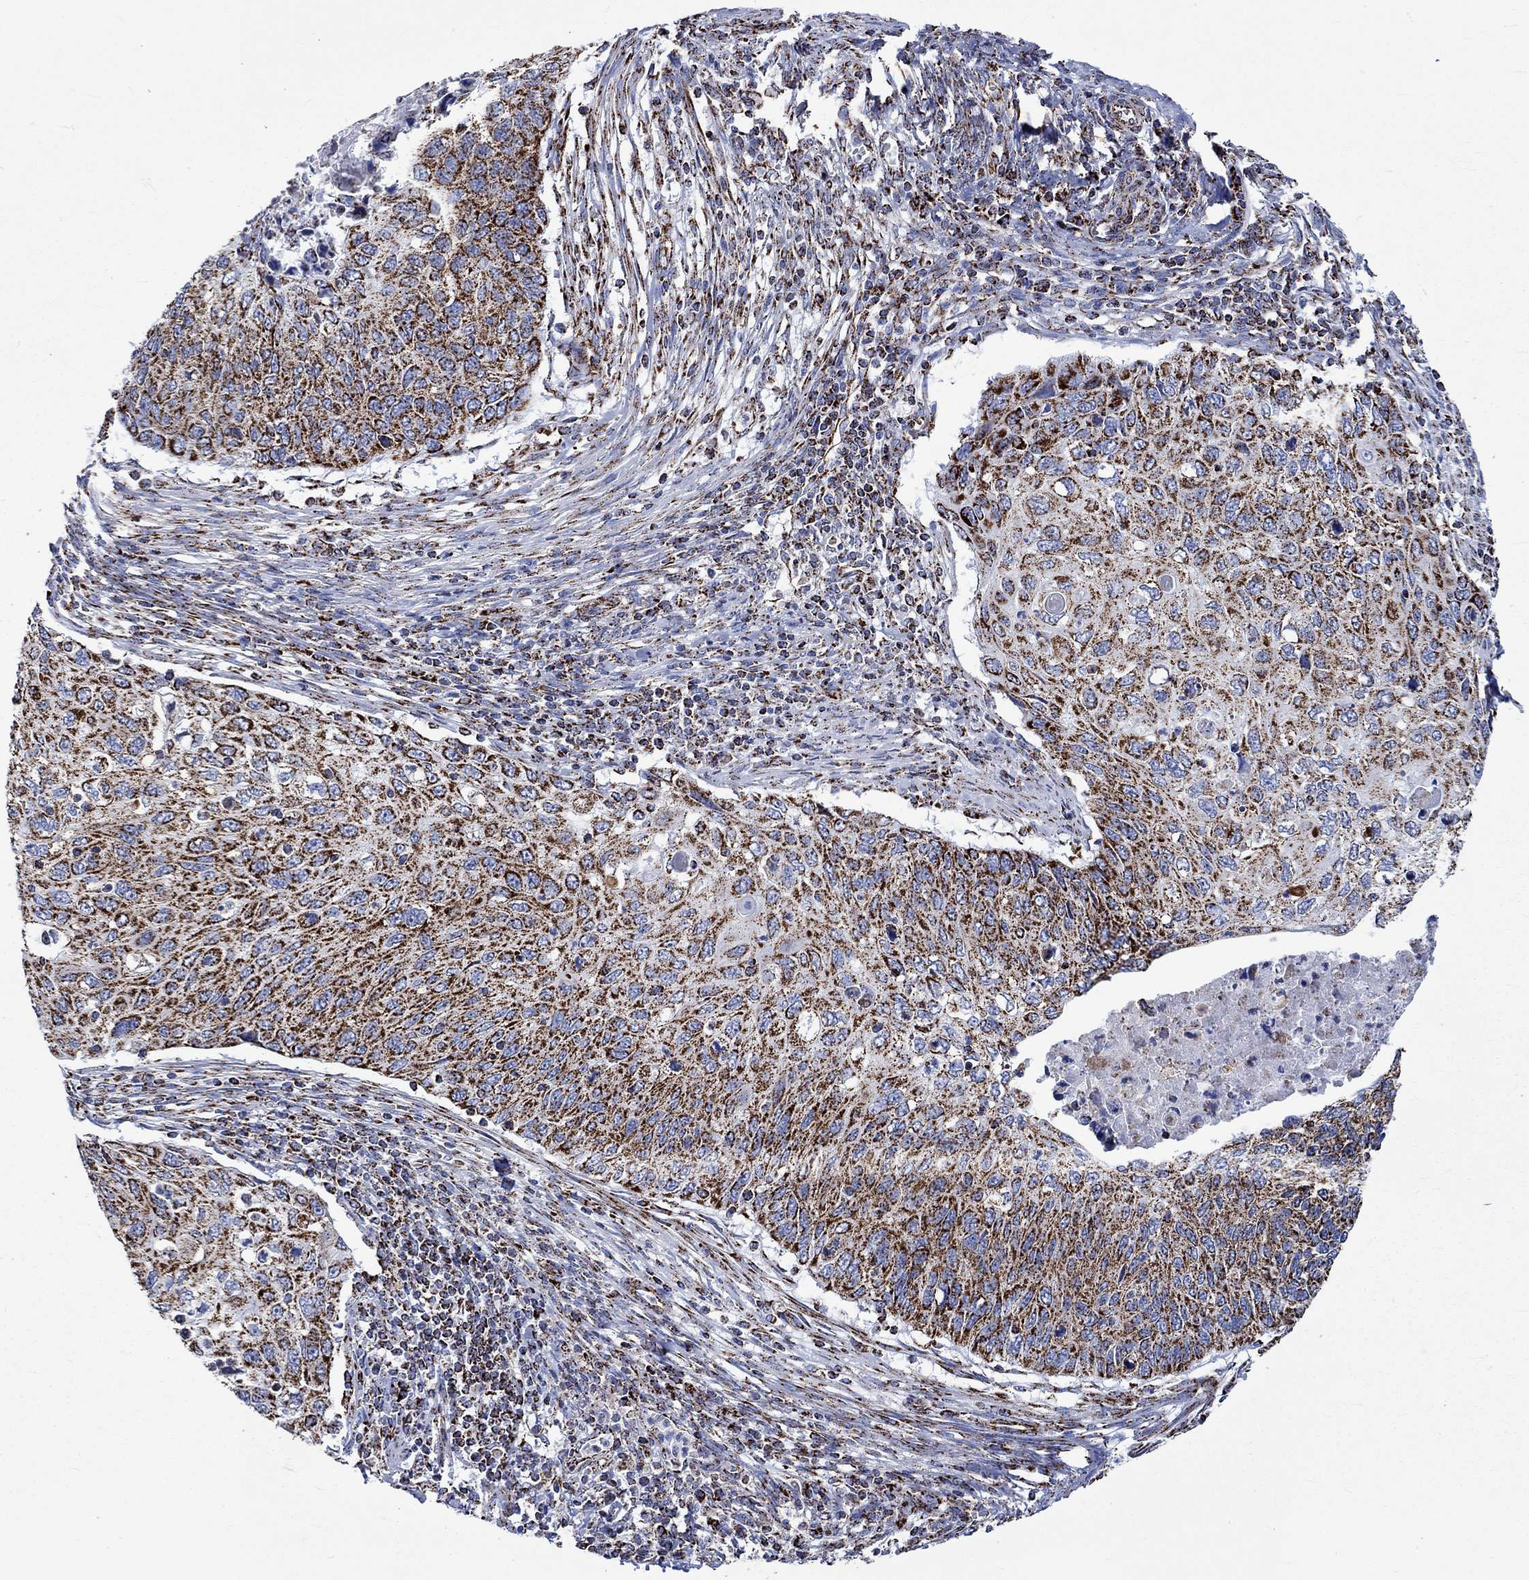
{"staining": {"intensity": "strong", "quantity": ">75%", "location": "cytoplasmic/membranous"}, "tissue": "cervical cancer", "cell_type": "Tumor cells", "image_type": "cancer", "snomed": [{"axis": "morphology", "description": "Squamous cell carcinoma, NOS"}, {"axis": "topography", "description": "Cervix"}], "caption": "A brown stain shows strong cytoplasmic/membranous positivity of a protein in squamous cell carcinoma (cervical) tumor cells.", "gene": "RCE1", "patient": {"sex": "female", "age": 70}}